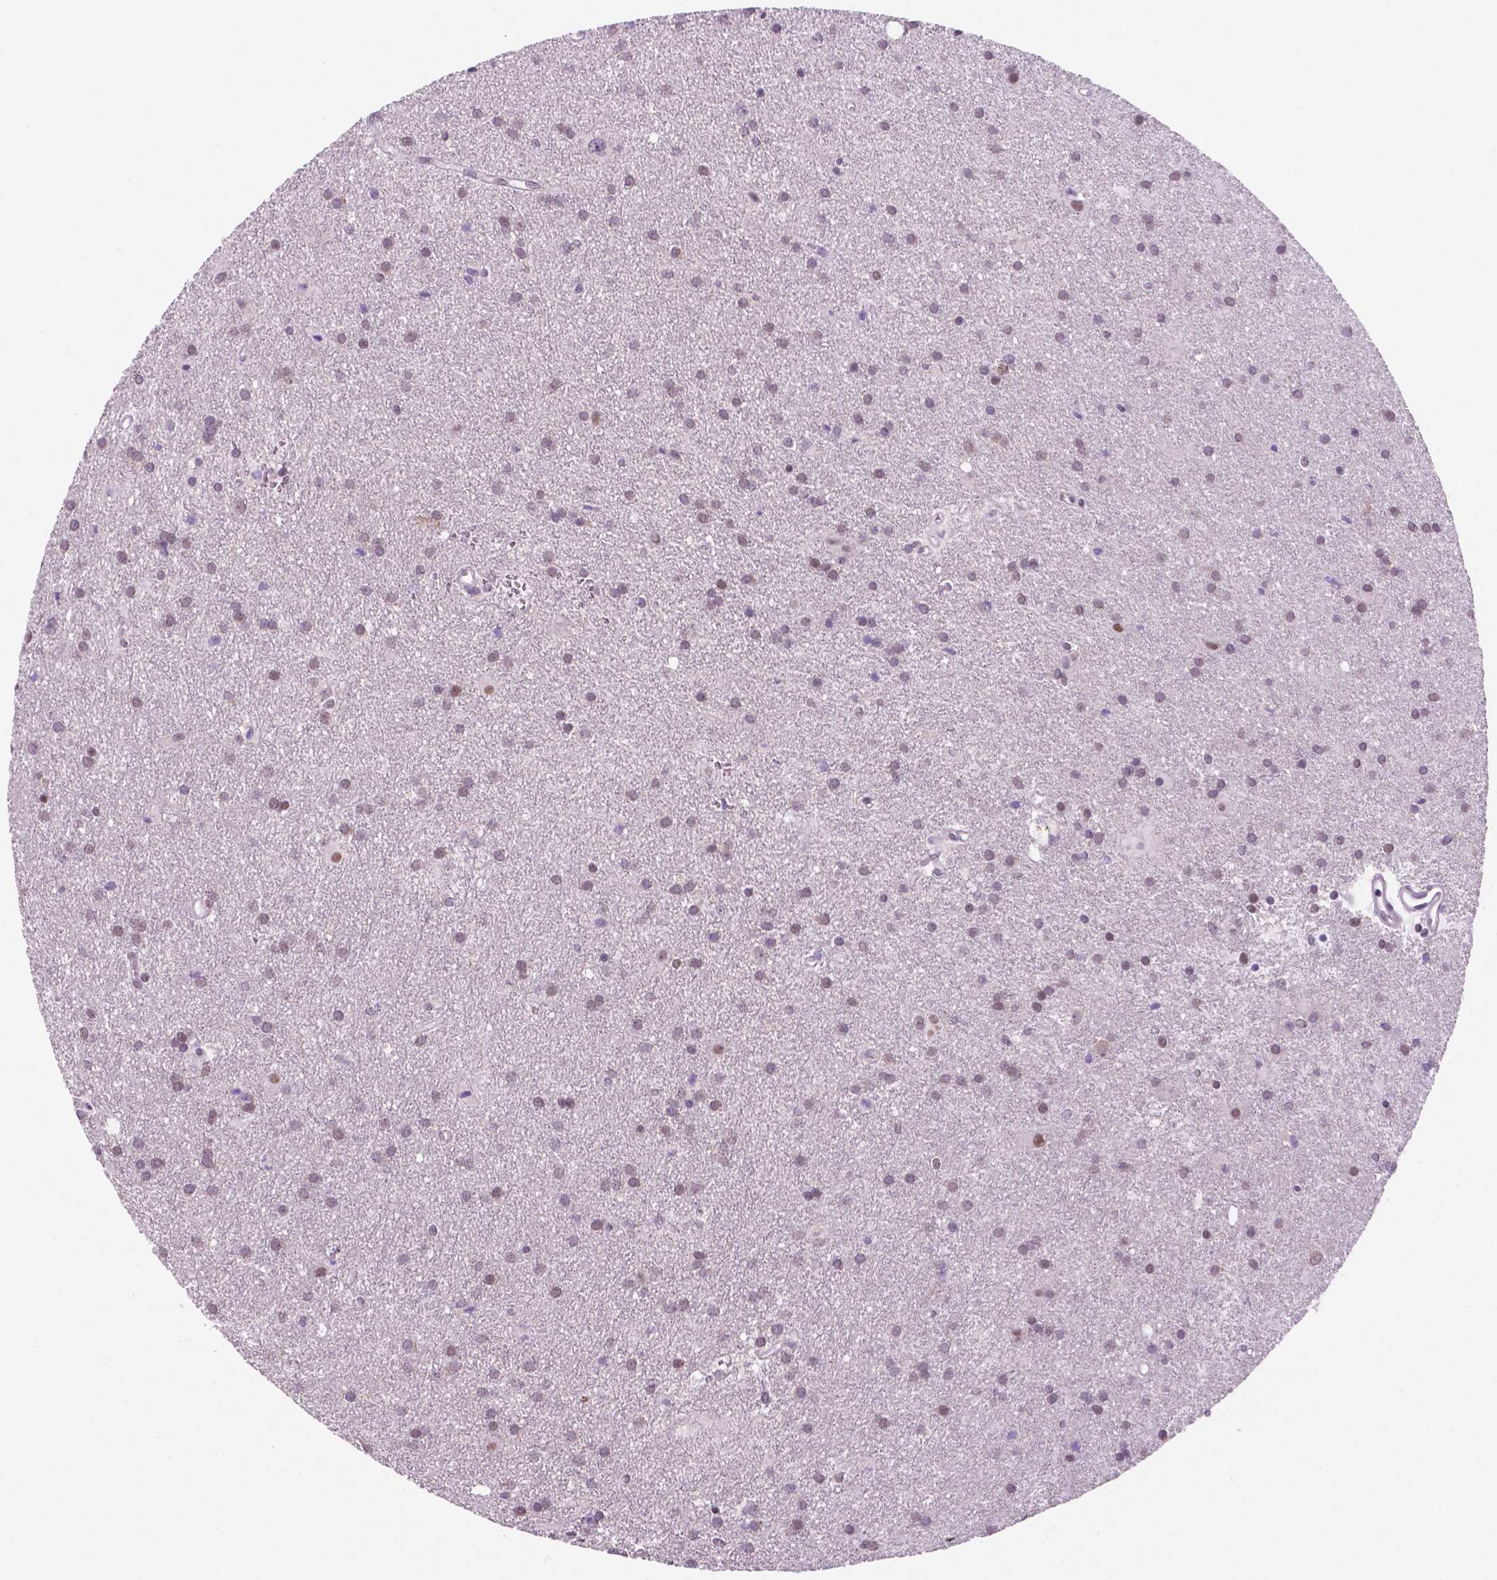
{"staining": {"intensity": "weak", "quantity": "25%-75%", "location": "nuclear"}, "tissue": "glioma", "cell_type": "Tumor cells", "image_type": "cancer", "snomed": [{"axis": "morphology", "description": "Glioma, malignant, Low grade"}, {"axis": "topography", "description": "Brain"}], "caption": "Tumor cells exhibit low levels of weak nuclear expression in about 25%-75% of cells in glioma.", "gene": "NCAPH2", "patient": {"sex": "male", "age": 58}}